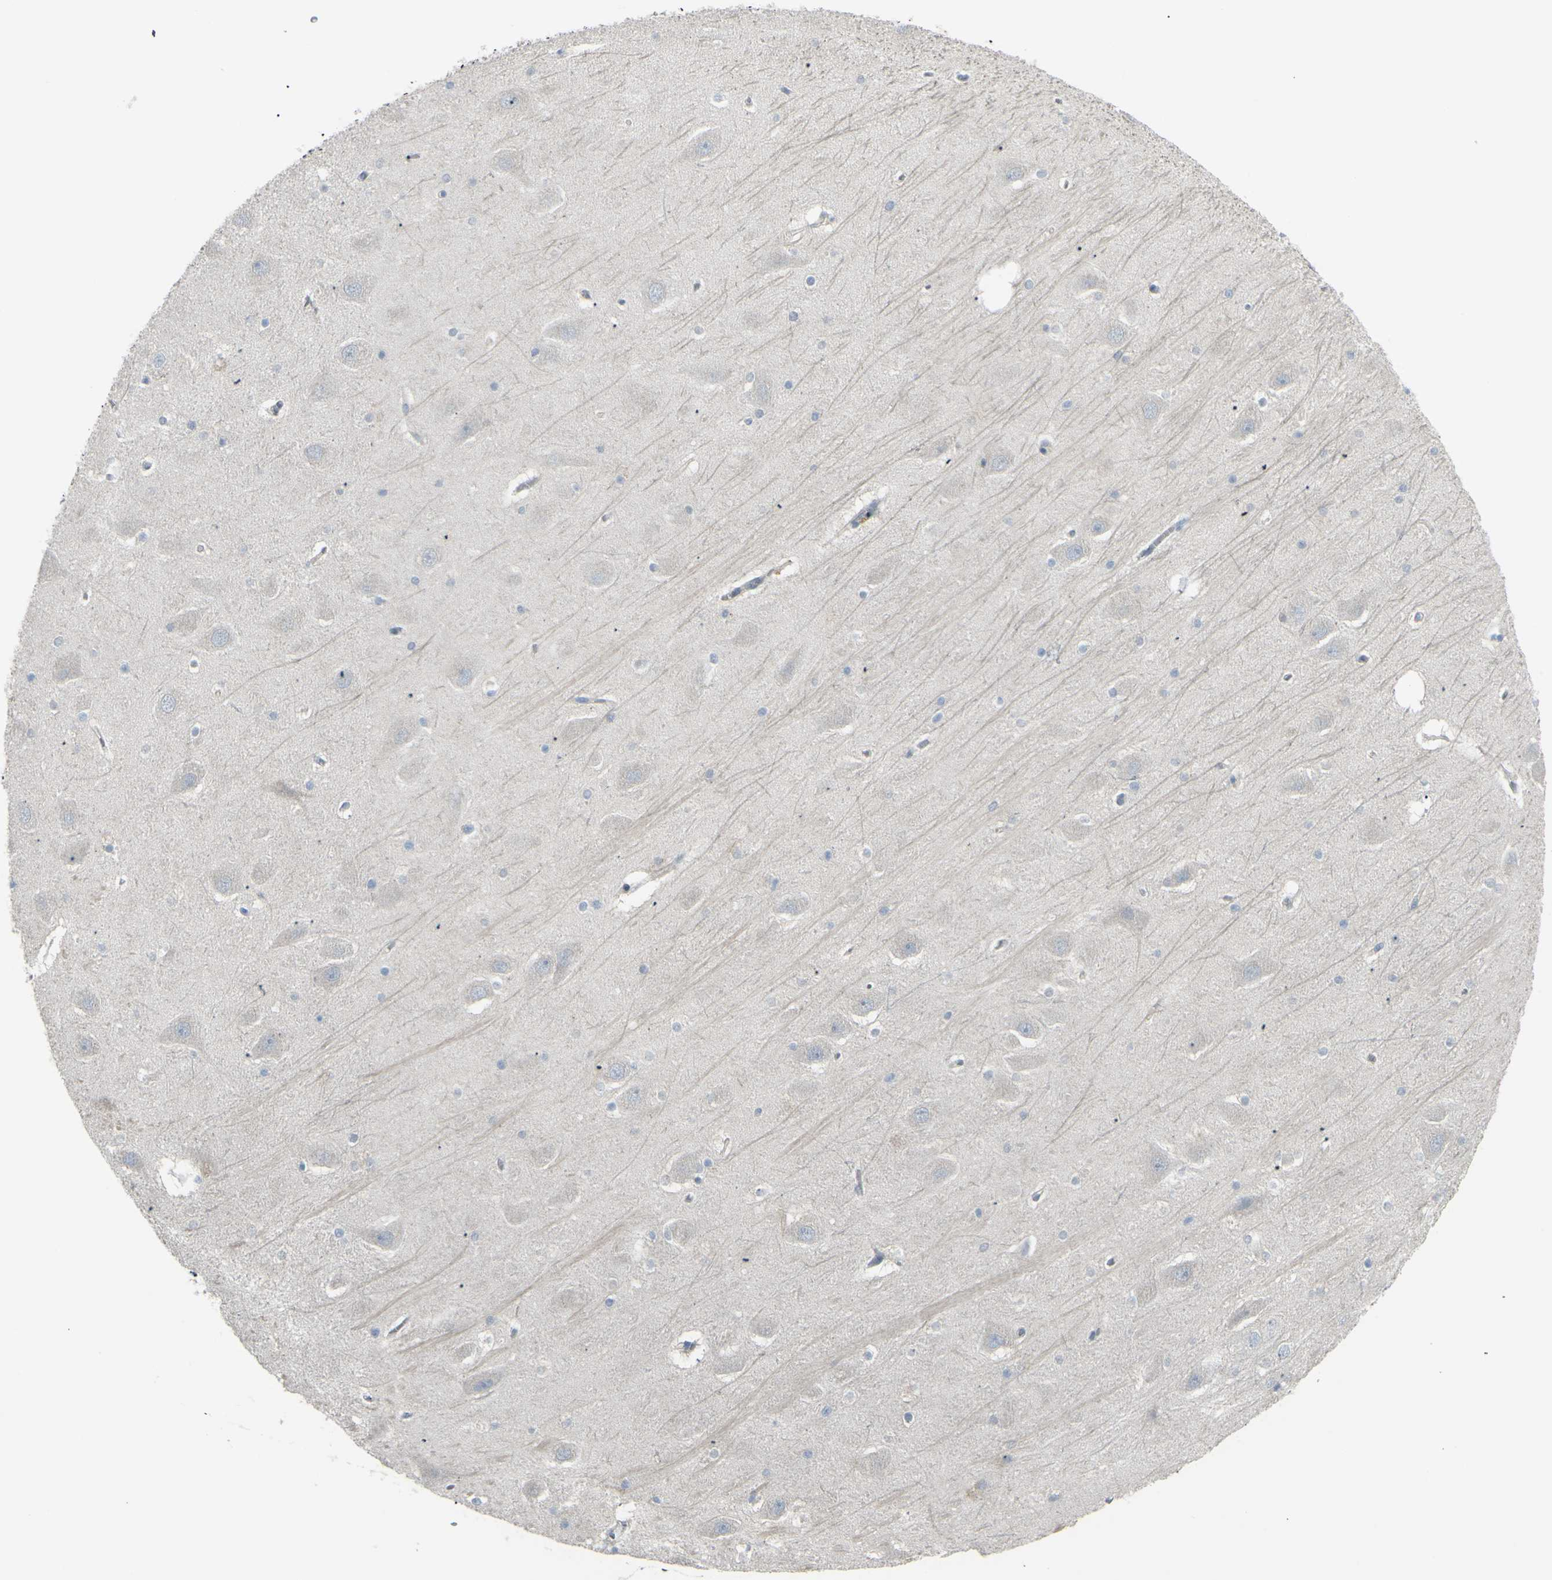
{"staining": {"intensity": "negative", "quantity": "none", "location": "none"}, "tissue": "hippocampus", "cell_type": "Glial cells", "image_type": "normal", "snomed": [{"axis": "morphology", "description": "Normal tissue, NOS"}, {"axis": "topography", "description": "Hippocampus"}], "caption": "Human hippocampus stained for a protein using immunohistochemistry exhibits no expression in glial cells.", "gene": "ETNK1", "patient": {"sex": "male", "age": 45}}